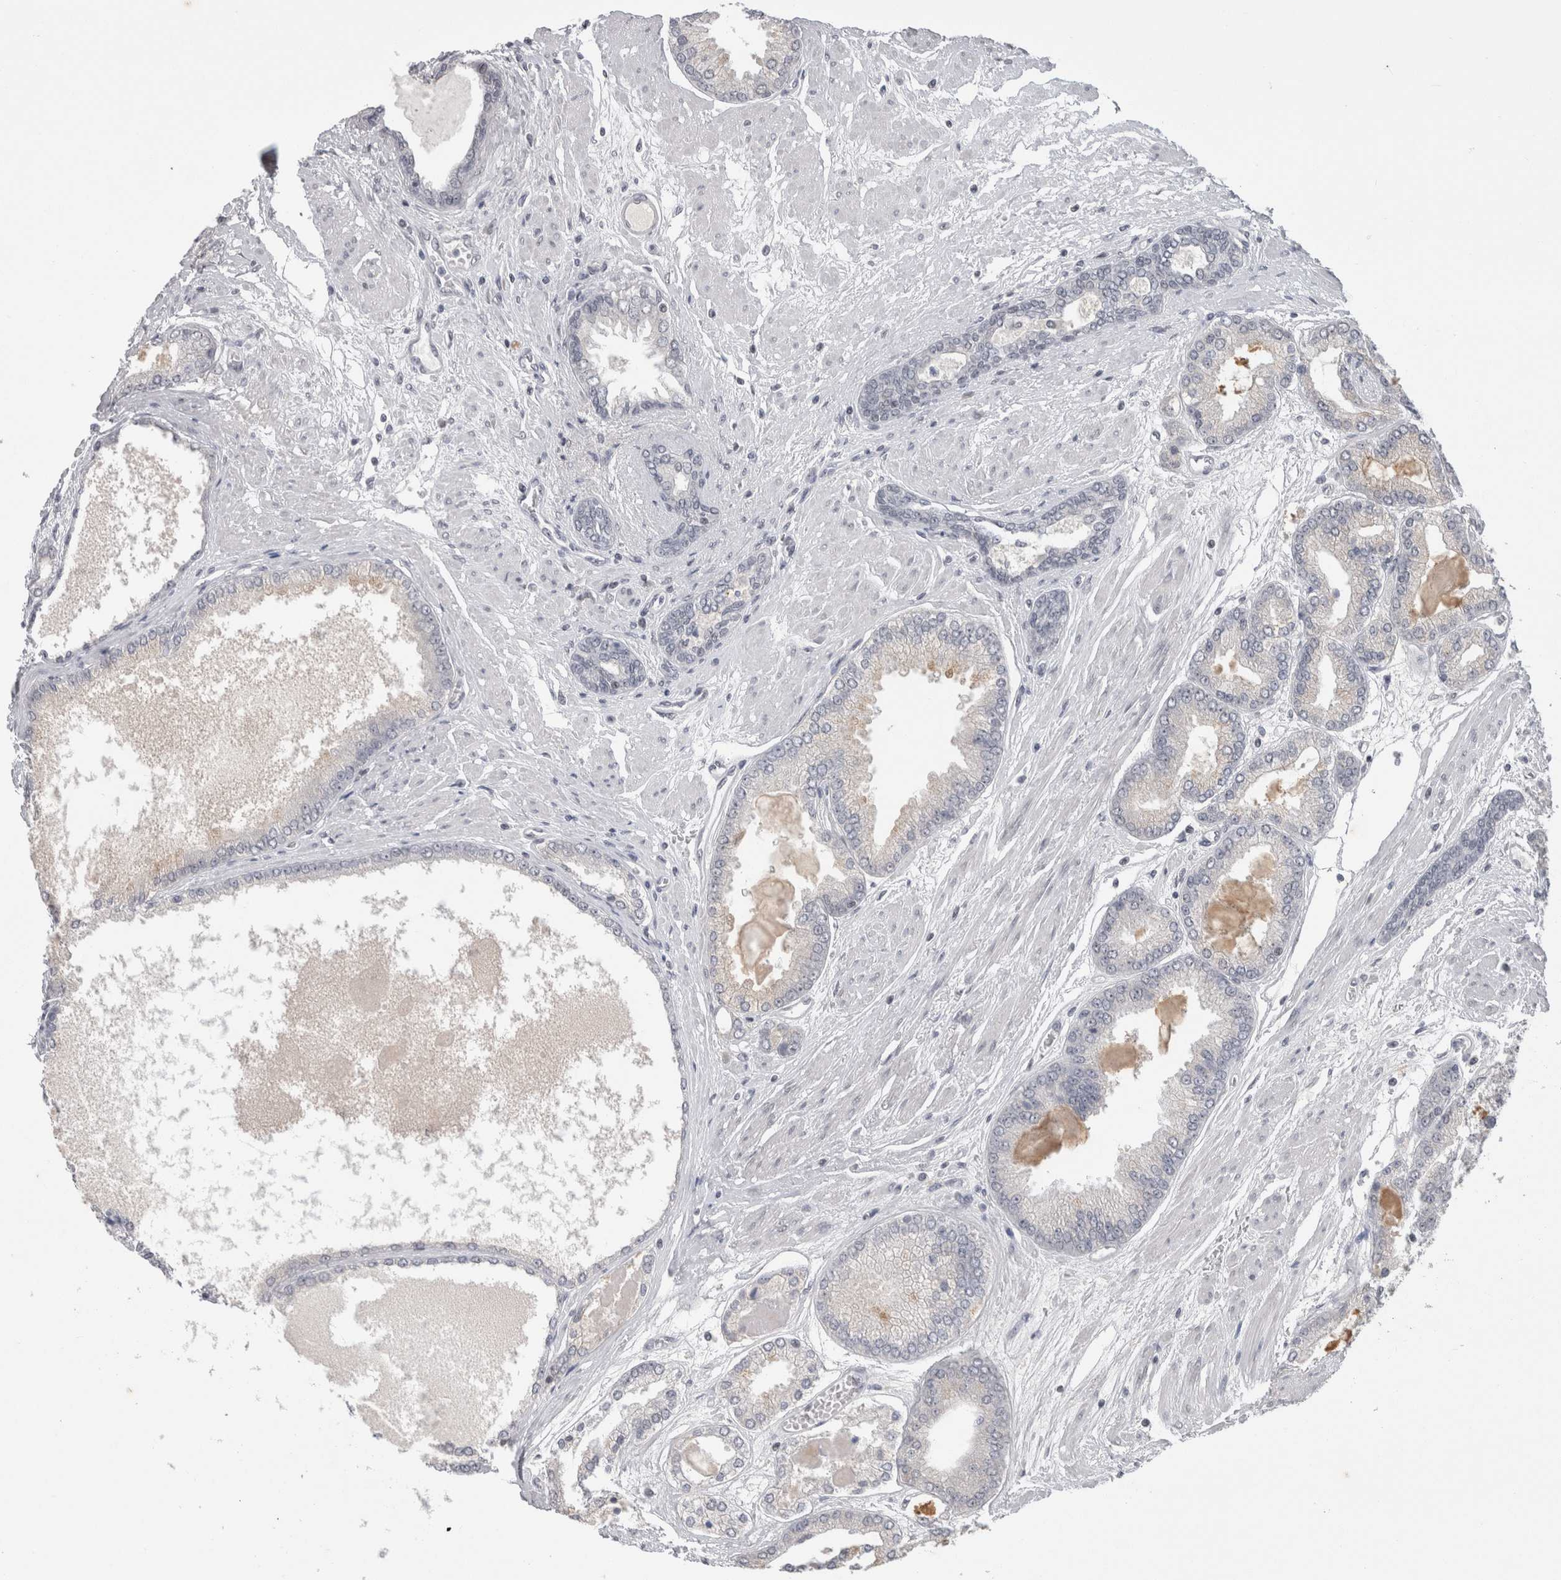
{"staining": {"intensity": "negative", "quantity": "none", "location": "none"}, "tissue": "prostate cancer", "cell_type": "Tumor cells", "image_type": "cancer", "snomed": [{"axis": "morphology", "description": "Adenocarcinoma, High grade"}, {"axis": "topography", "description": "Prostate"}], "caption": "IHC of human prostate adenocarcinoma (high-grade) demonstrates no expression in tumor cells.", "gene": "DAXX", "patient": {"sex": "male", "age": 59}}